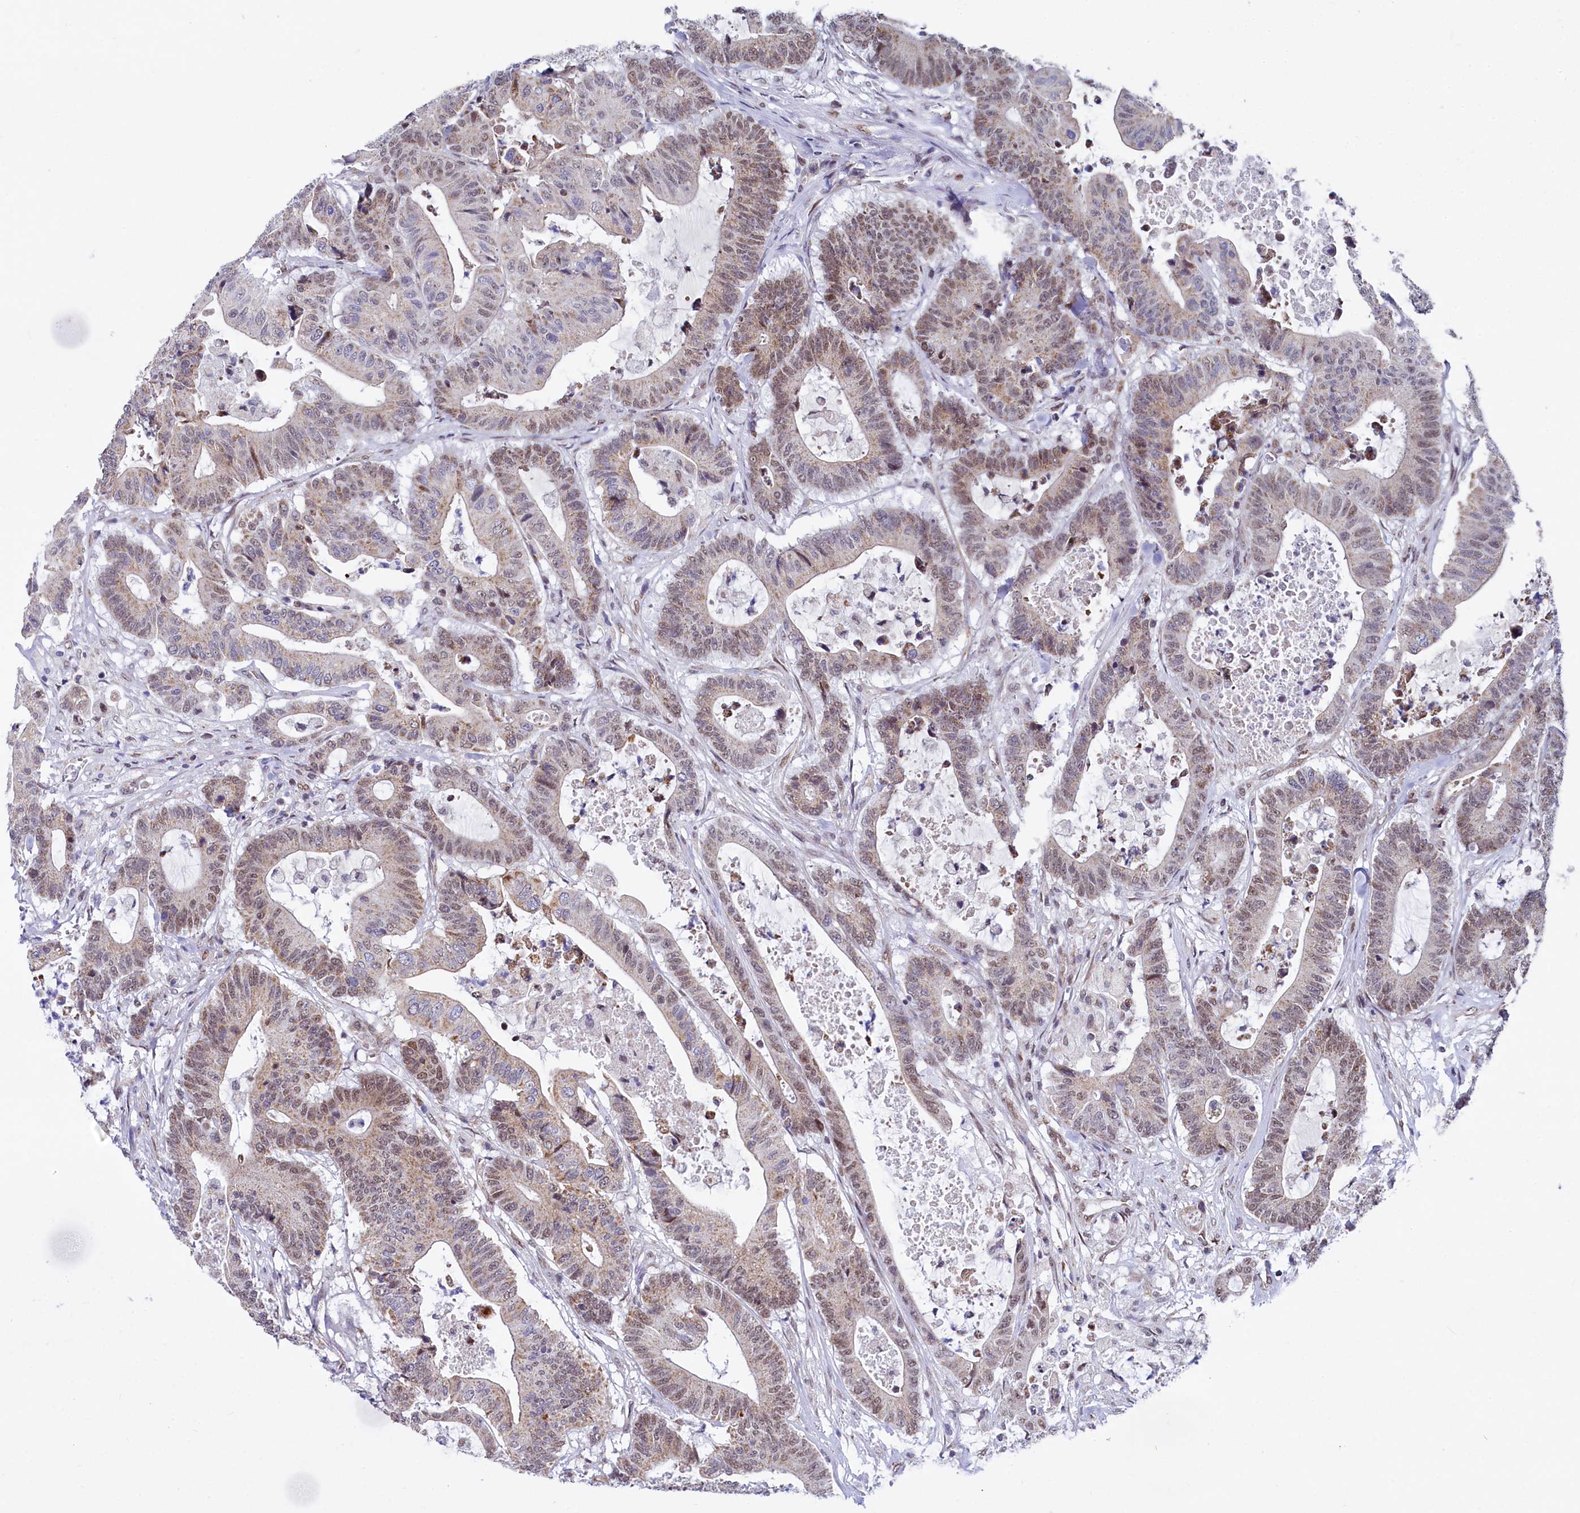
{"staining": {"intensity": "moderate", "quantity": "25%-75%", "location": "cytoplasmic/membranous,nuclear"}, "tissue": "colorectal cancer", "cell_type": "Tumor cells", "image_type": "cancer", "snomed": [{"axis": "morphology", "description": "Adenocarcinoma, NOS"}, {"axis": "topography", "description": "Colon"}], "caption": "A histopathology image of human colorectal cancer (adenocarcinoma) stained for a protein shows moderate cytoplasmic/membranous and nuclear brown staining in tumor cells. (DAB (3,3'-diaminobenzidine) IHC with brightfield microscopy, high magnification).", "gene": "MORN3", "patient": {"sex": "female", "age": 84}}